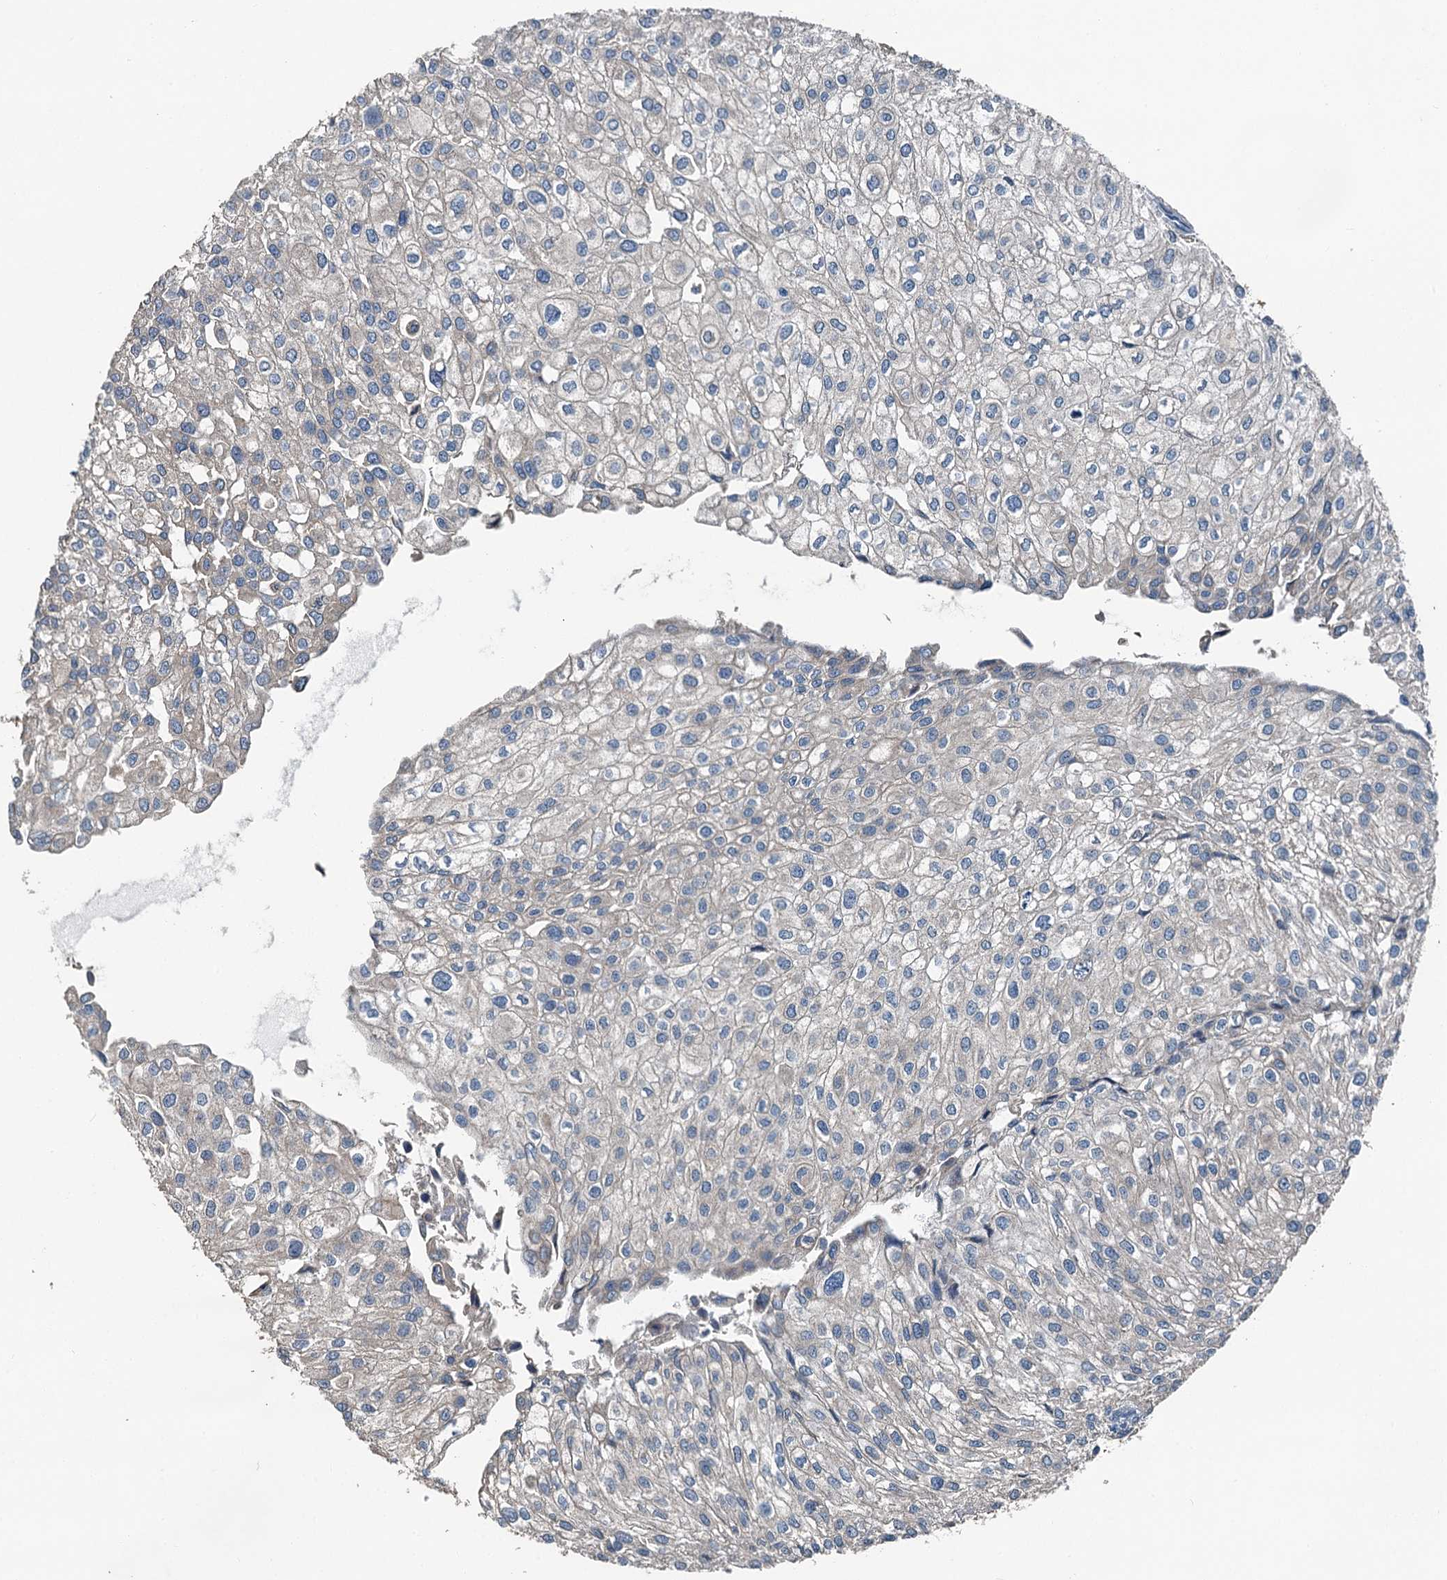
{"staining": {"intensity": "negative", "quantity": "none", "location": "none"}, "tissue": "urothelial cancer", "cell_type": "Tumor cells", "image_type": "cancer", "snomed": [{"axis": "morphology", "description": "Urothelial carcinoma, Low grade"}, {"axis": "topography", "description": "Urinary bladder"}], "caption": "IHC histopathology image of human low-grade urothelial carcinoma stained for a protein (brown), which reveals no expression in tumor cells.", "gene": "C6orf120", "patient": {"sex": "female", "age": 89}}